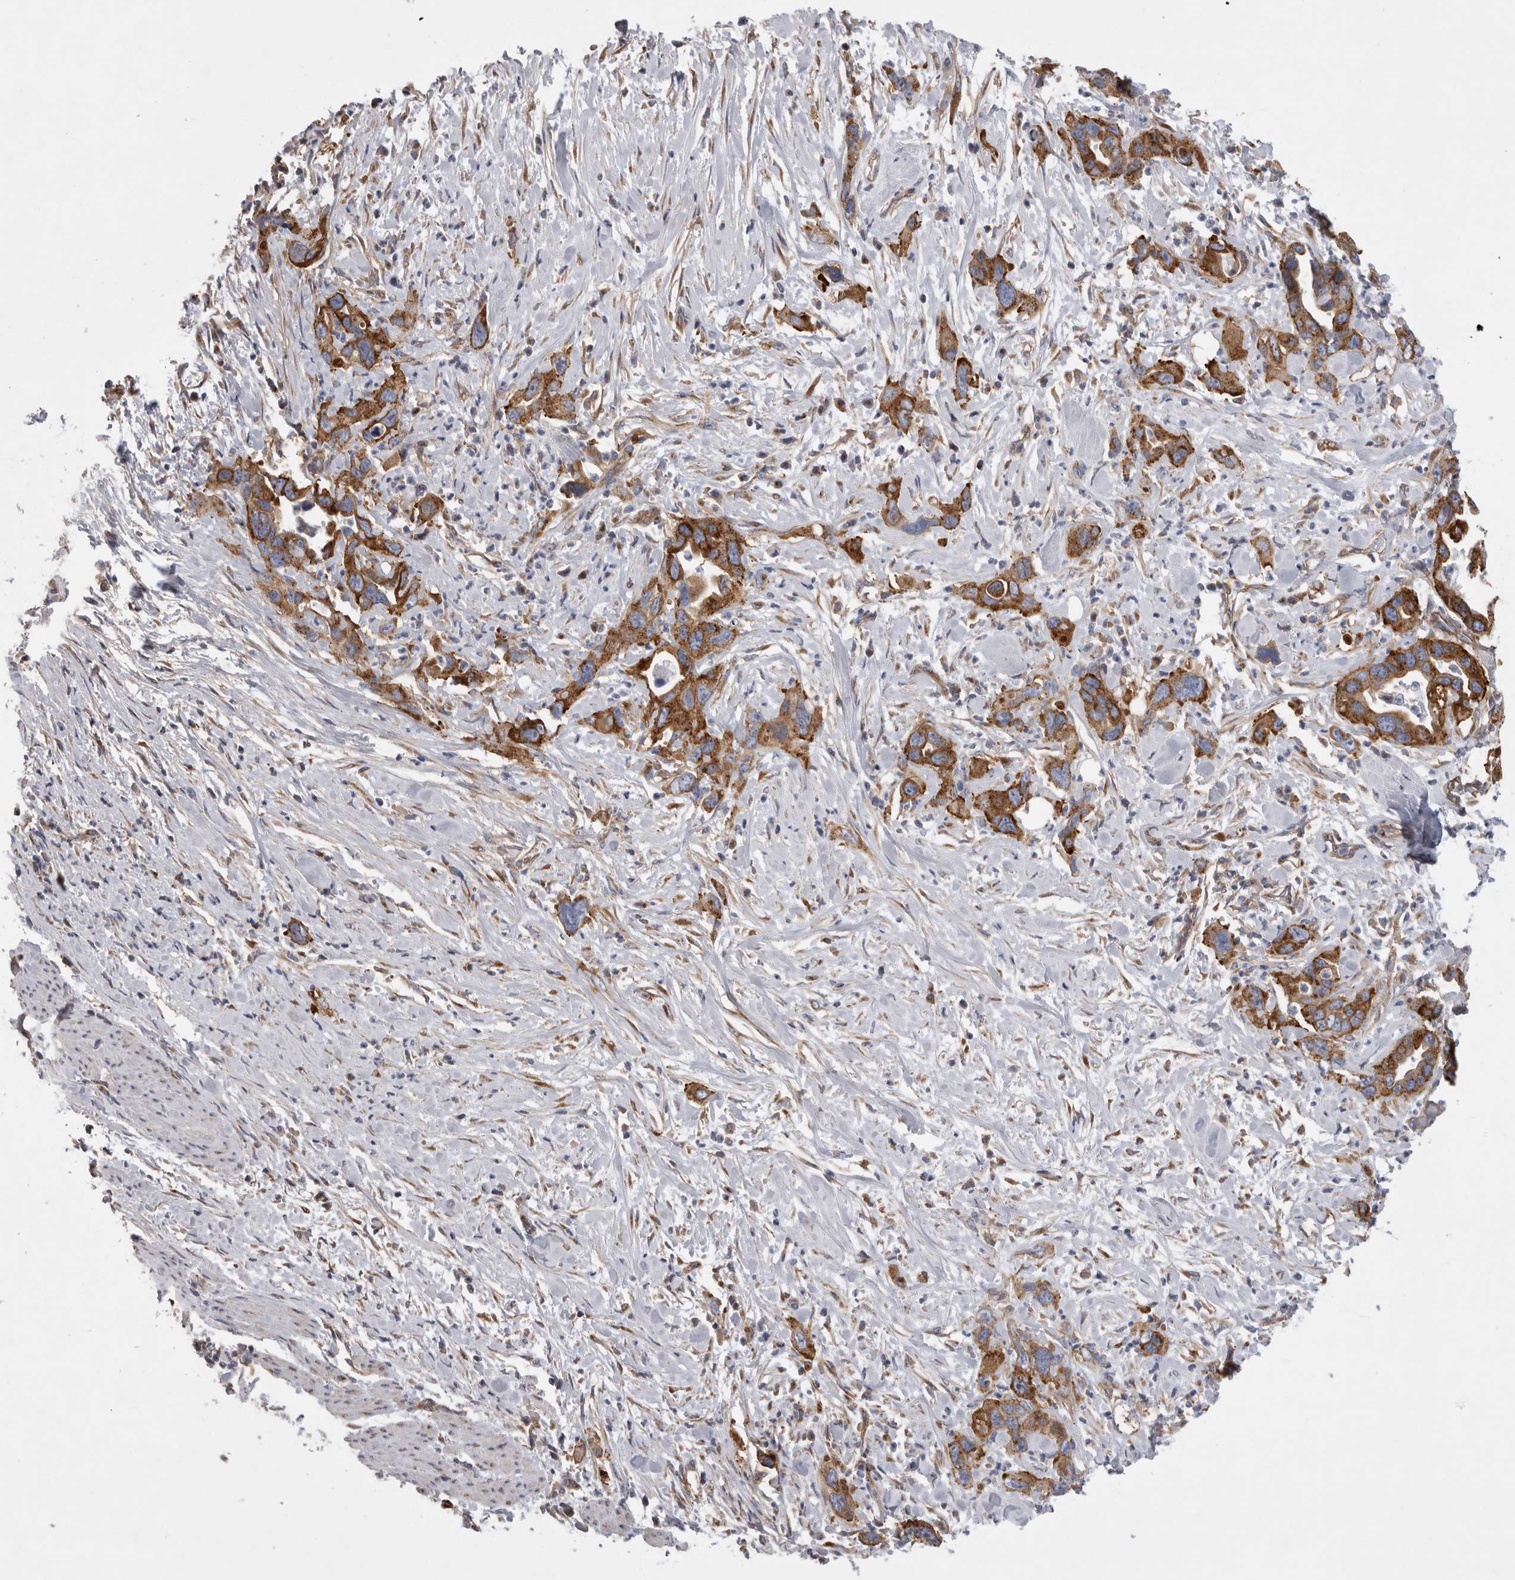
{"staining": {"intensity": "strong", "quantity": ">75%", "location": "cytoplasmic/membranous"}, "tissue": "pancreatic cancer", "cell_type": "Tumor cells", "image_type": "cancer", "snomed": [{"axis": "morphology", "description": "Adenocarcinoma, NOS"}, {"axis": "topography", "description": "Pancreas"}], "caption": "This is an image of immunohistochemistry staining of adenocarcinoma (pancreatic), which shows strong staining in the cytoplasmic/membranous of tumor cells.", "gene": "ATXN3", "patient": {"sex": "female", "age": 70}}